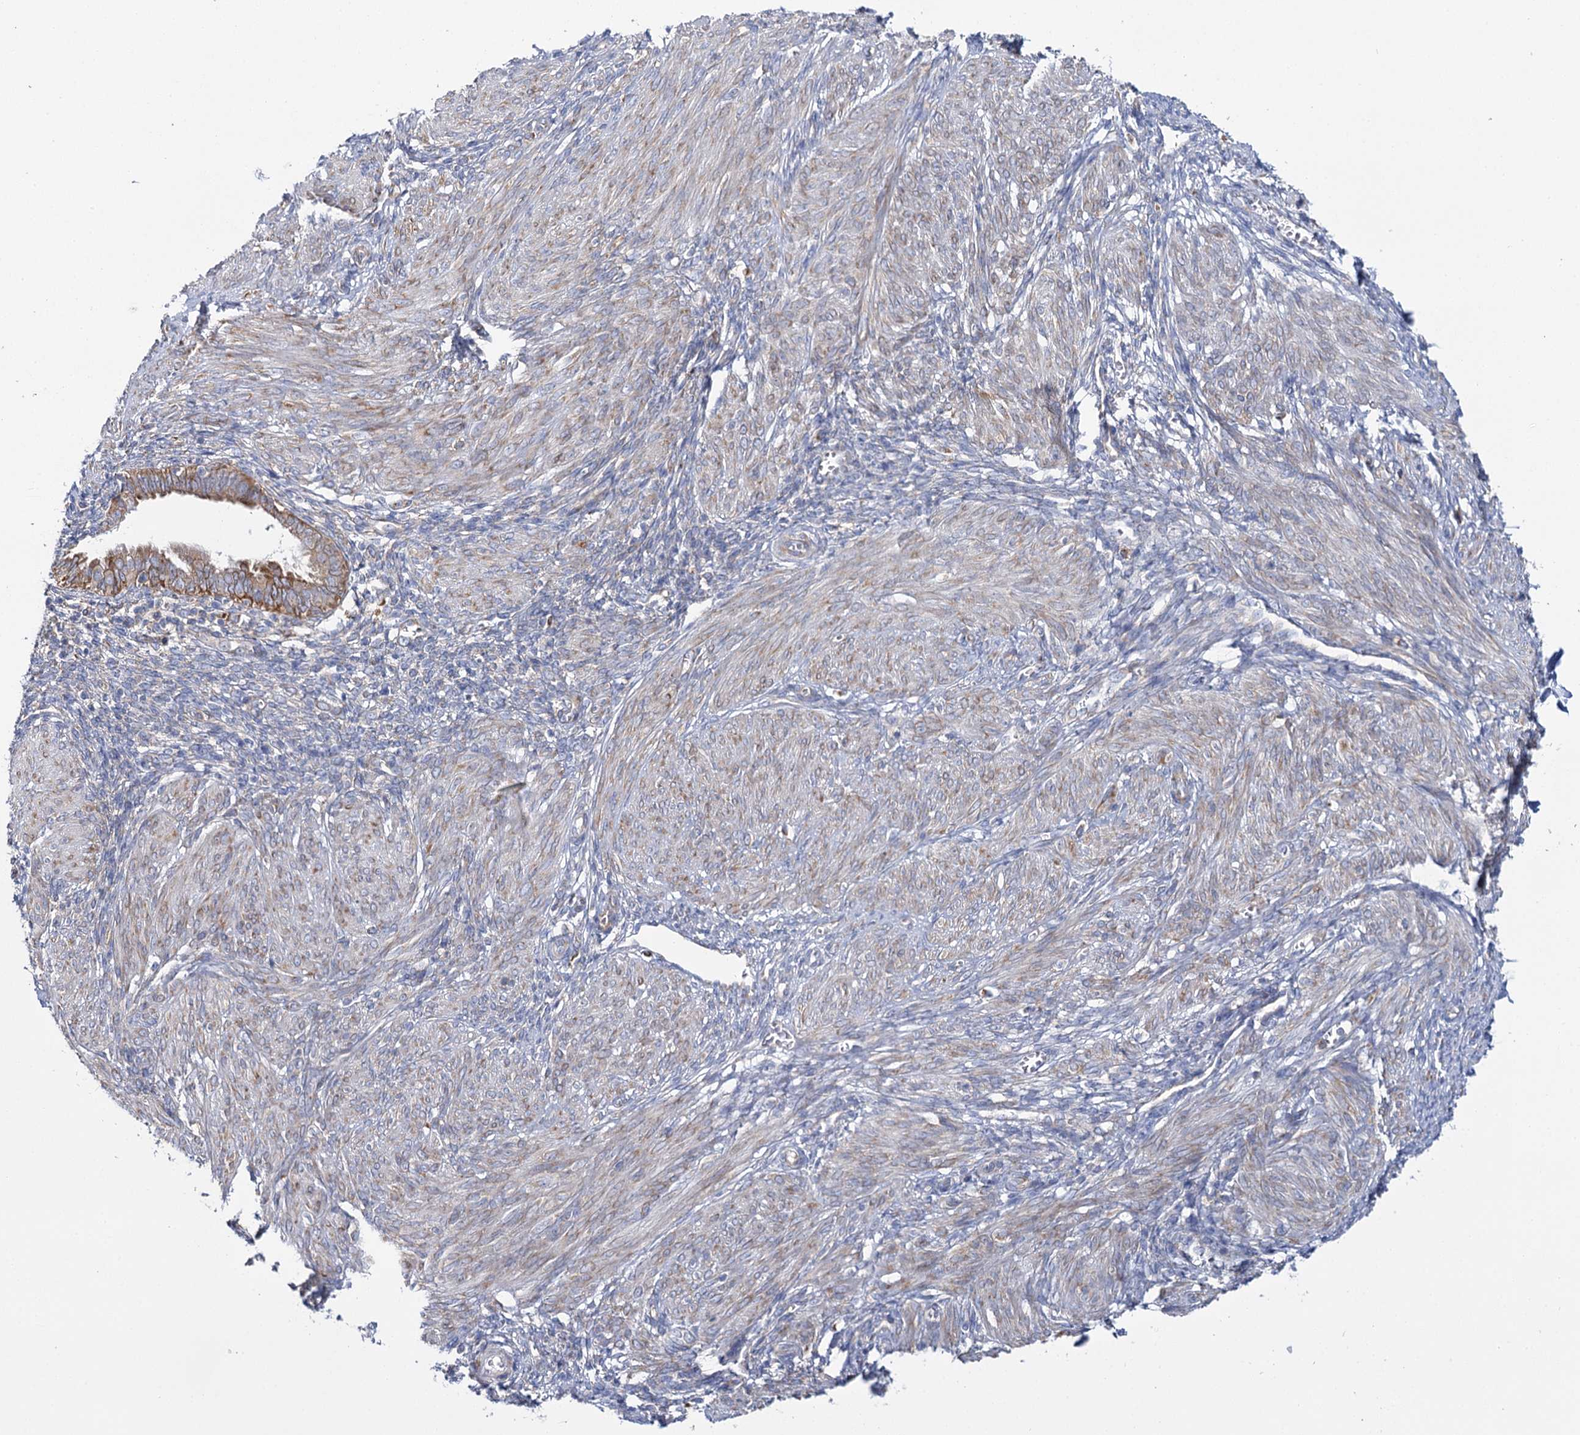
{"staining": {"intensity": "moderate", "quantity": "<25%", "location": "cytoplasmic/membranous"}, "tissue": "smooth muscle", "cell_type": "Smooth muscle cells", "image_type": "normal", "snomed": [{"axis": "morphology", "description": "Normal tissue, NOS"}, {"axis": "topography", "description": "Smooth muscle"}], "caption": "This image displays unremarkable smooth muscle stained with immunohistochemistry to label a protein in brown. The cytoplasmic/membranous of smooth muscle cells show moderate positivity for the protein. Nuclei are counter-stained blue.", "gene": "THUMPD3", "patient": {"sex": "female", "age": 39}}